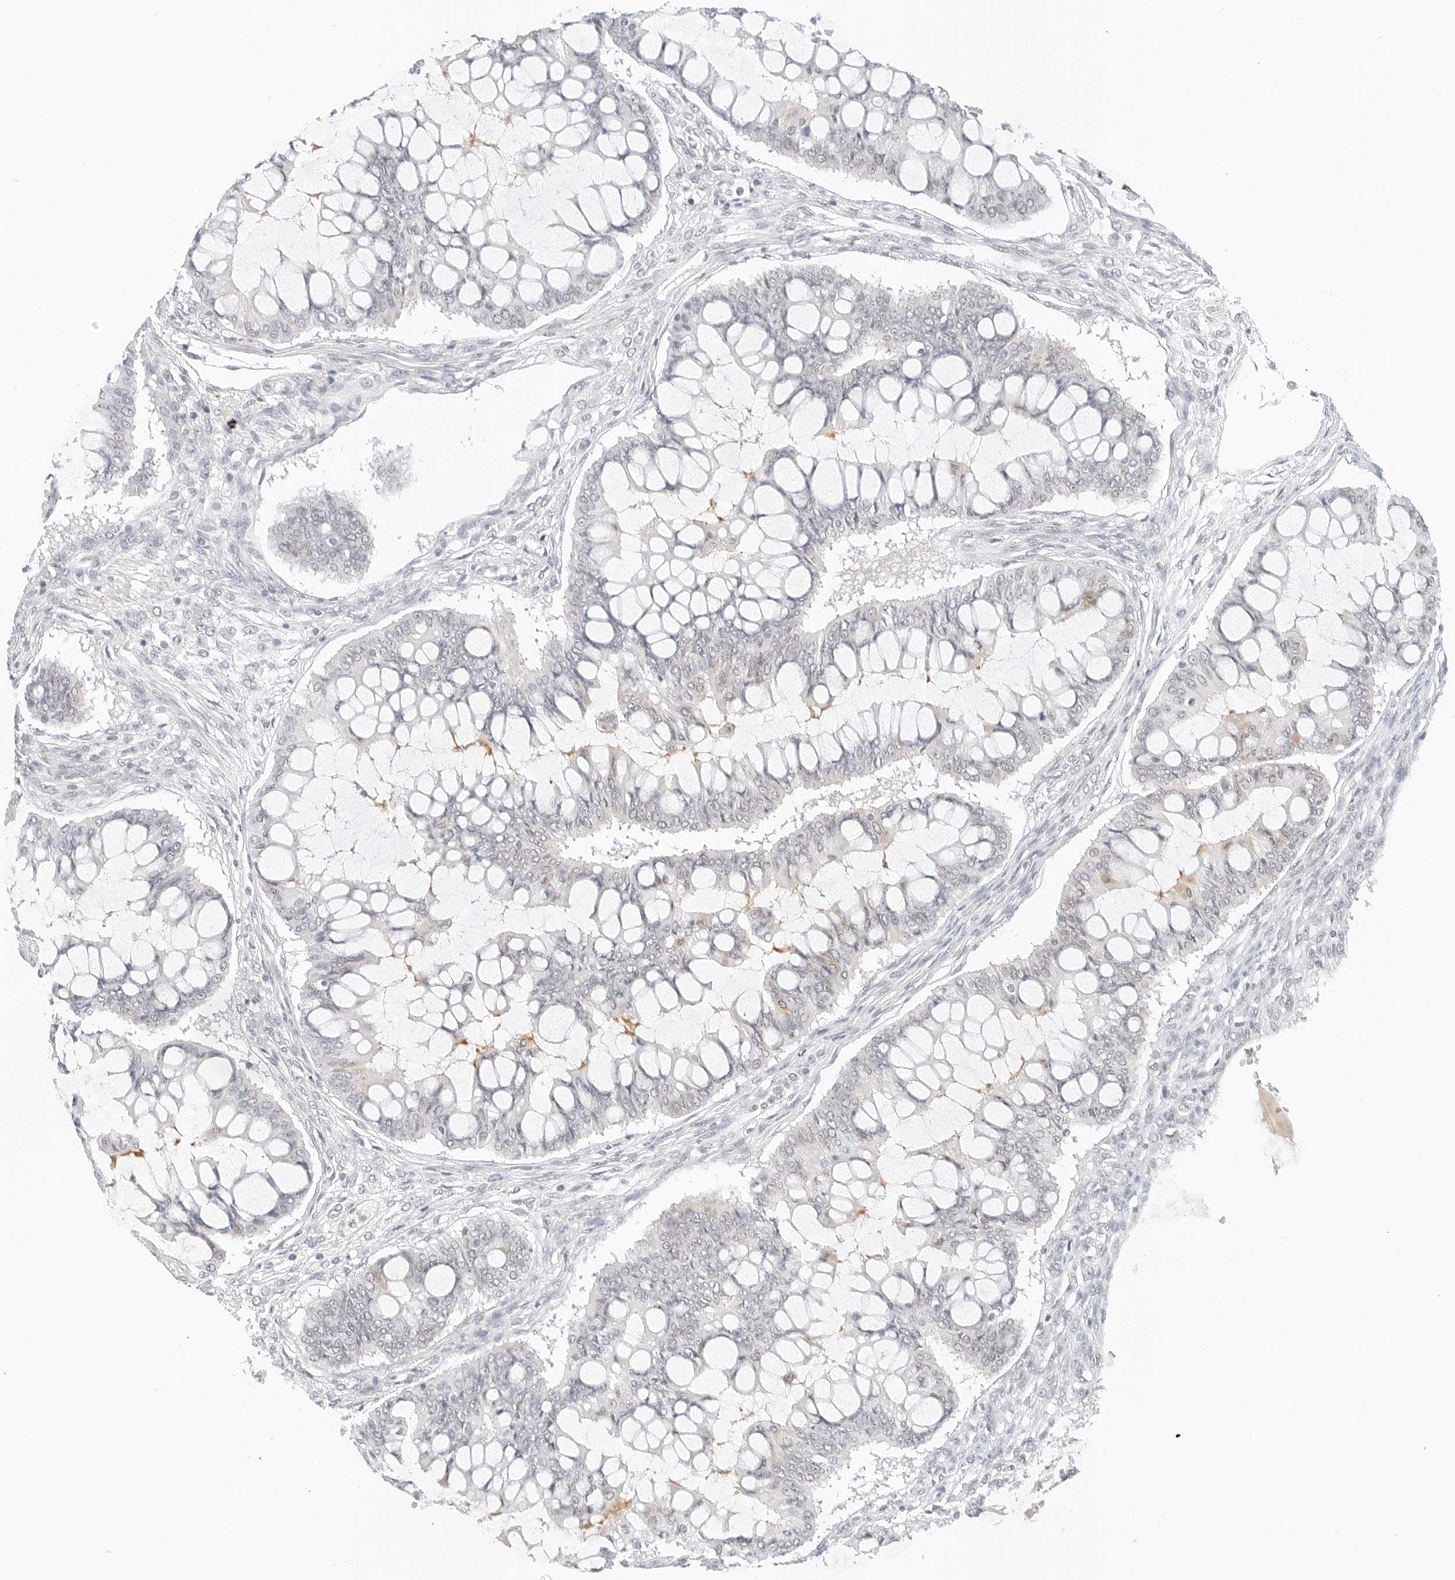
{"staining": {"intensity": "negative", "quantity": "none", "location": "none"}, "tissue": "ovarian cancer", "cell_type": "Tumor cells", "image_type": "cancer", "snomed": [{"axis": "morphology", "description": "Cystadenocarcinoma, mucinous, NOS"}, {"axis": "topography", "description": "Ovary"}], "caption": "Ovarian cancer was stained to show a protein in brown. There is no significant positivity in tumor cells. (DAB (3,3'-diaminobenzidine) IHC with hematoxylin counter stain).", "gene": "NEO1", "patient": {"sex": "female", "age": 73}}